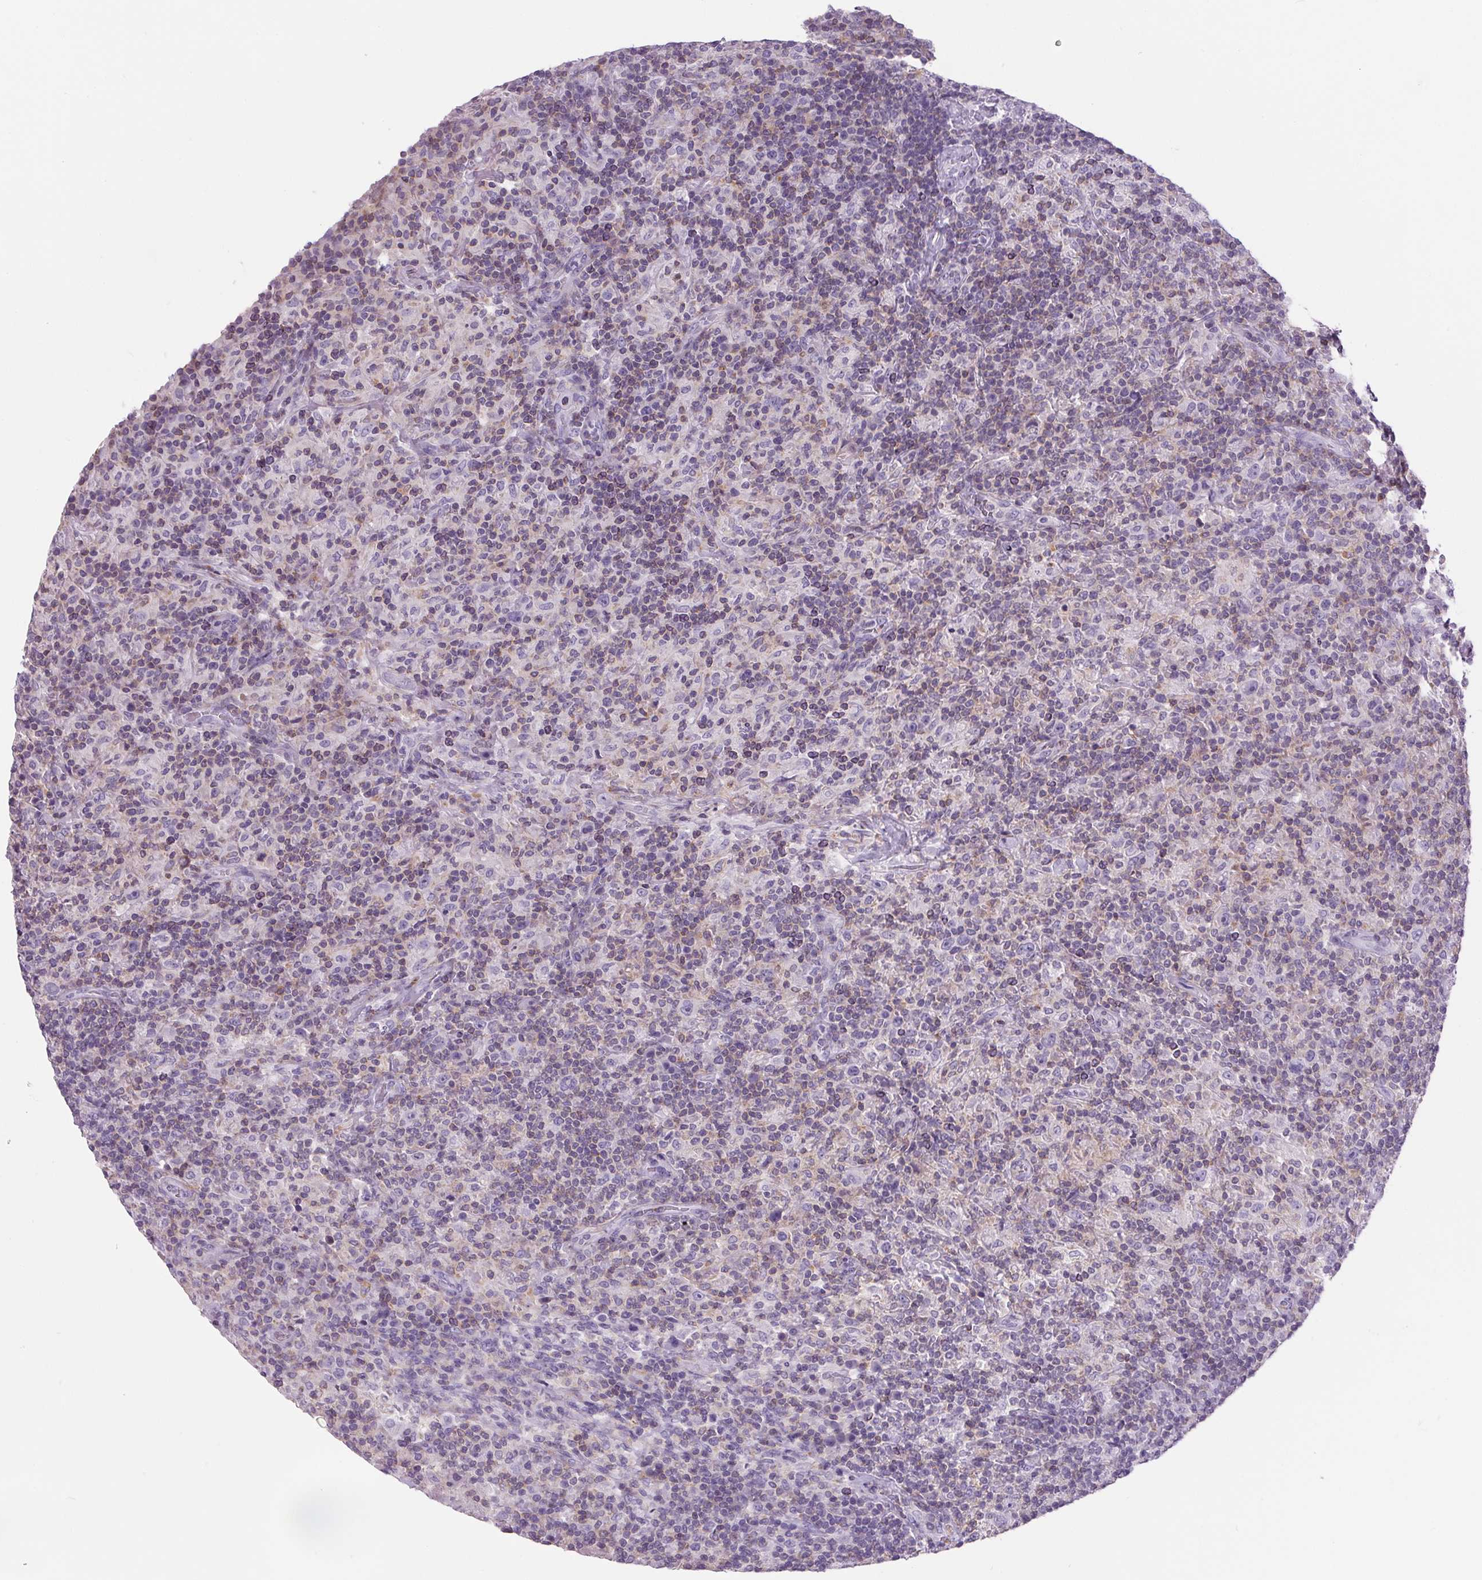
{"staining": {"intensity": "negative", "quantity": "none", "location": "none"}, "tissue": "lymphoma", "cell_type": "Tumor cells", "image_type": "cancer", "snomed": [{"axis": "morphology", "description": "Hodgkin's disease, NOS"}, {"axis": "topography", "description": "Lymph node"}], "caption": "Immunohistochemistry of human lymphoma reveals no positivity in tumor cells.", "gene": "S100A2", "patient": {"sex": "male", "age": 70}}